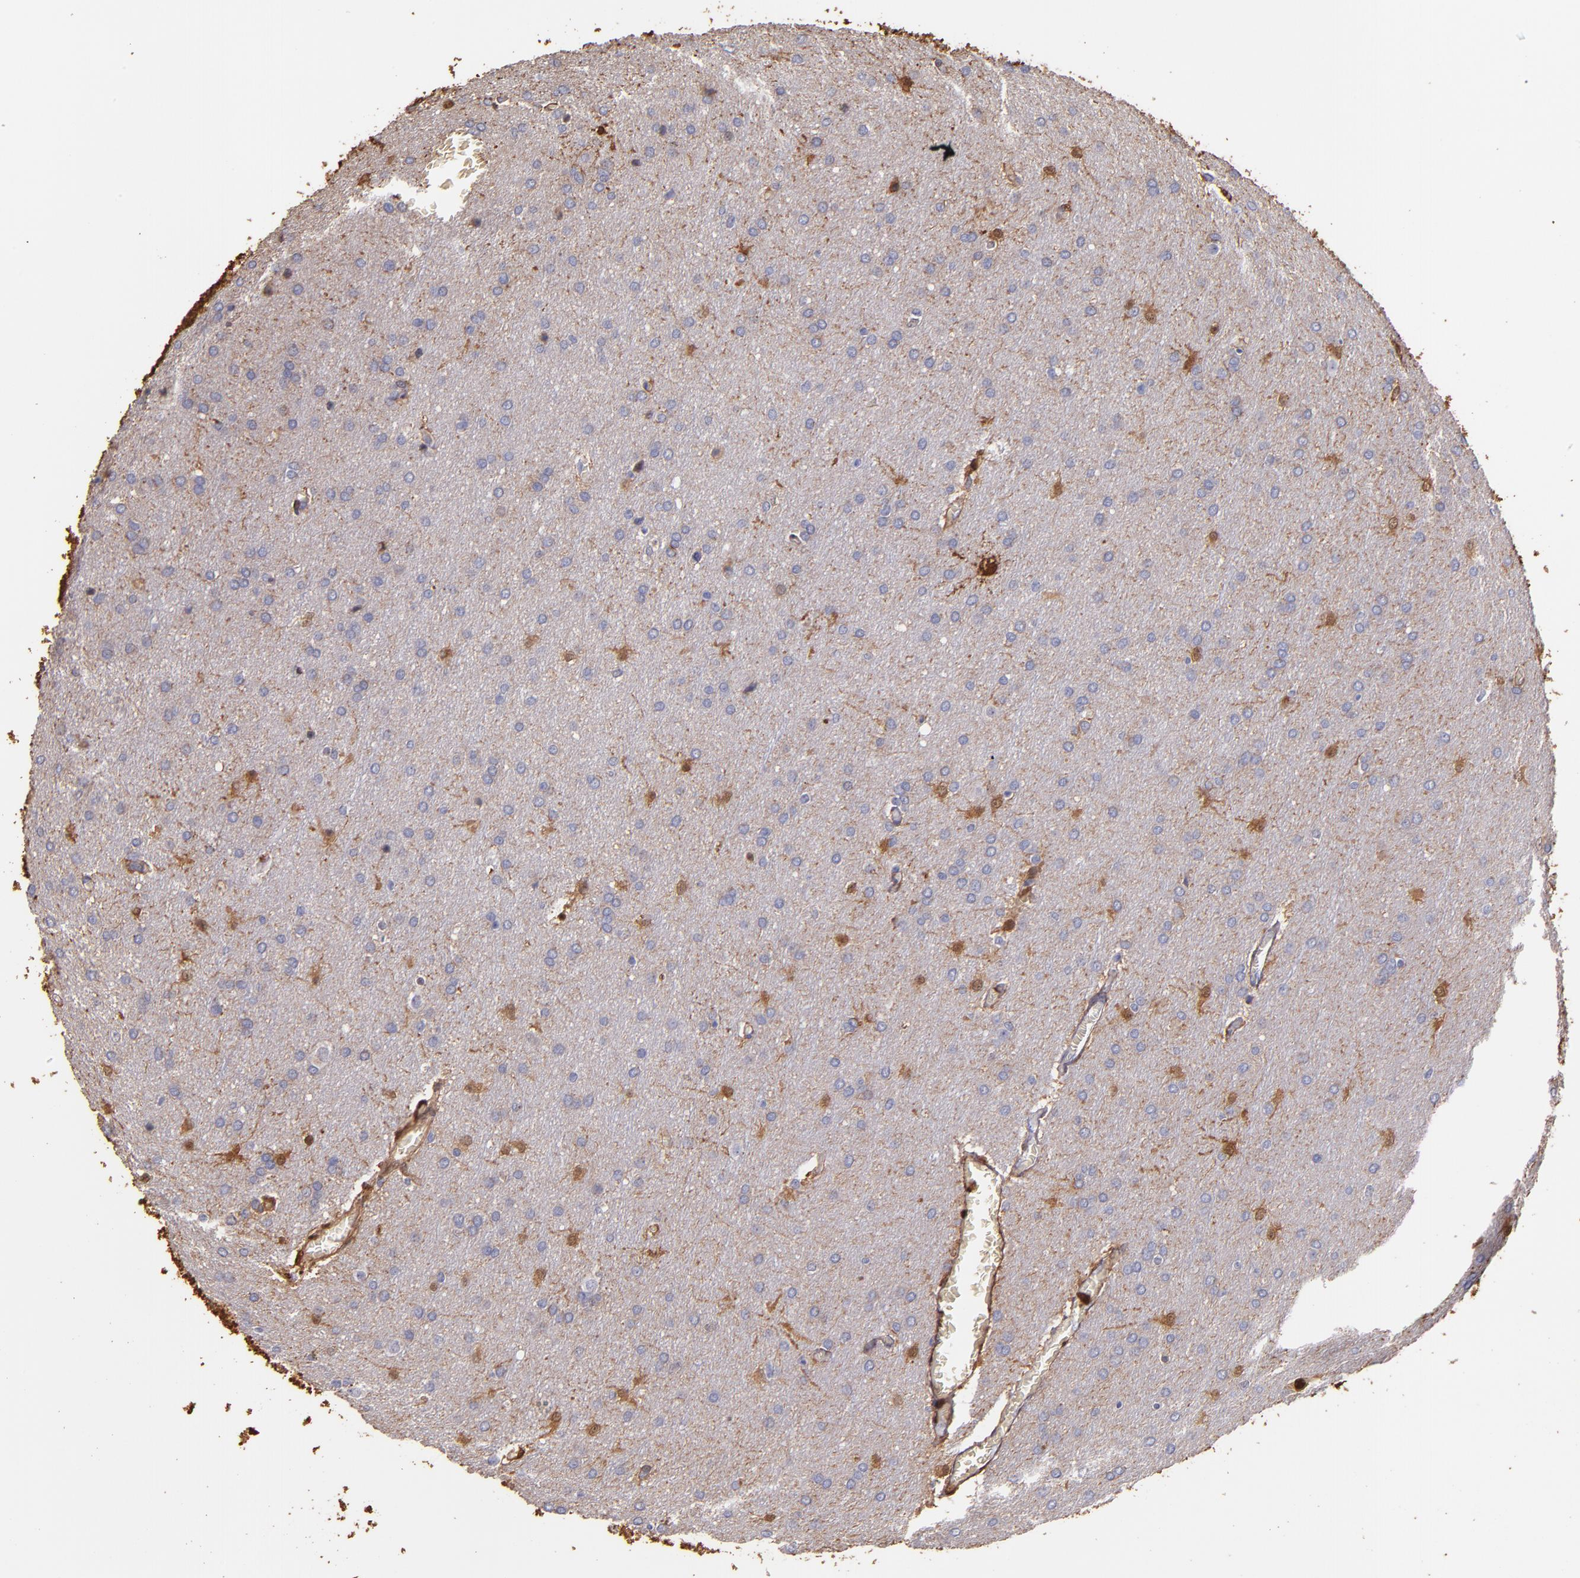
{"staining": {"intensity": "moderate", "quantity": "<25%", "location": "cytoplasmic/membranous,nuclear"}, "tissue": "glioma", "cell_type": "Tumor cells", "image_type": "cancer", "snomed": [{"axis": "morphology", "description": "Glioma, malignant, Low grade"}, {"axis": "topography", "description": "Brain"}], "caption": "Low-grade glioma (malignant) stained with a protein marker shows moderate staining in tumor cells.", "gene": "S100A6", "patient": {"sex": "female", "age": 32}}